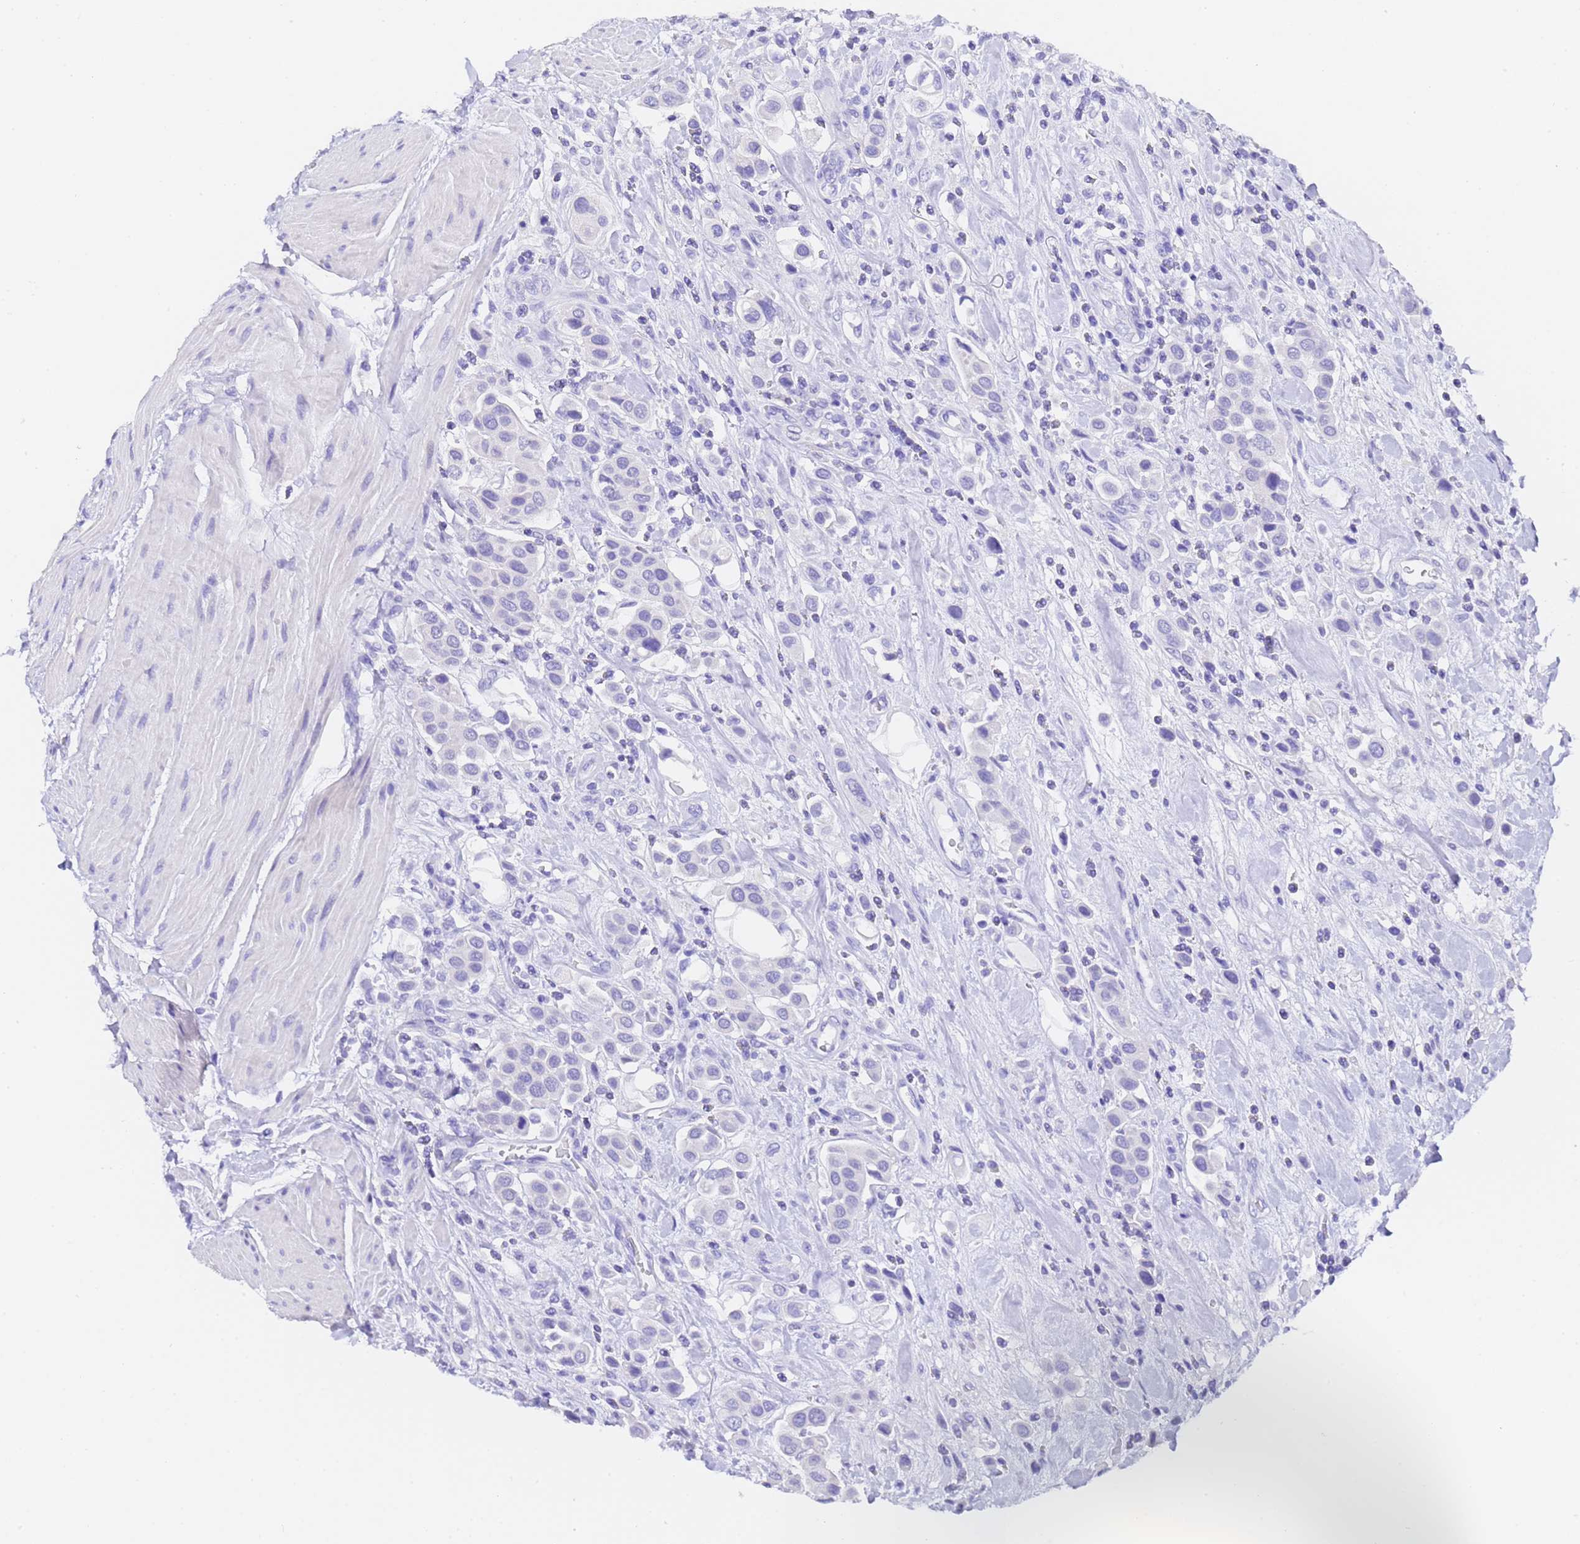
{"staining": {"intensity": "negative", "quantity": "none", "location": "none"}, "tissue": "urothelial cancer", "cell_type": "Tumor cells", "image_type": "cancer", "snomed": [{"axis": "morphology", "description": "Urothelial carcinoma, High grade"}, {"axis": "topography", "description": "Urinary bladder"}], "caption": "The histopathology image demonstrates no significant expression in tumor cells of urothelial cancer.", "gene": "GABRA1", "patient": {"sex": "male", "age": 50}}